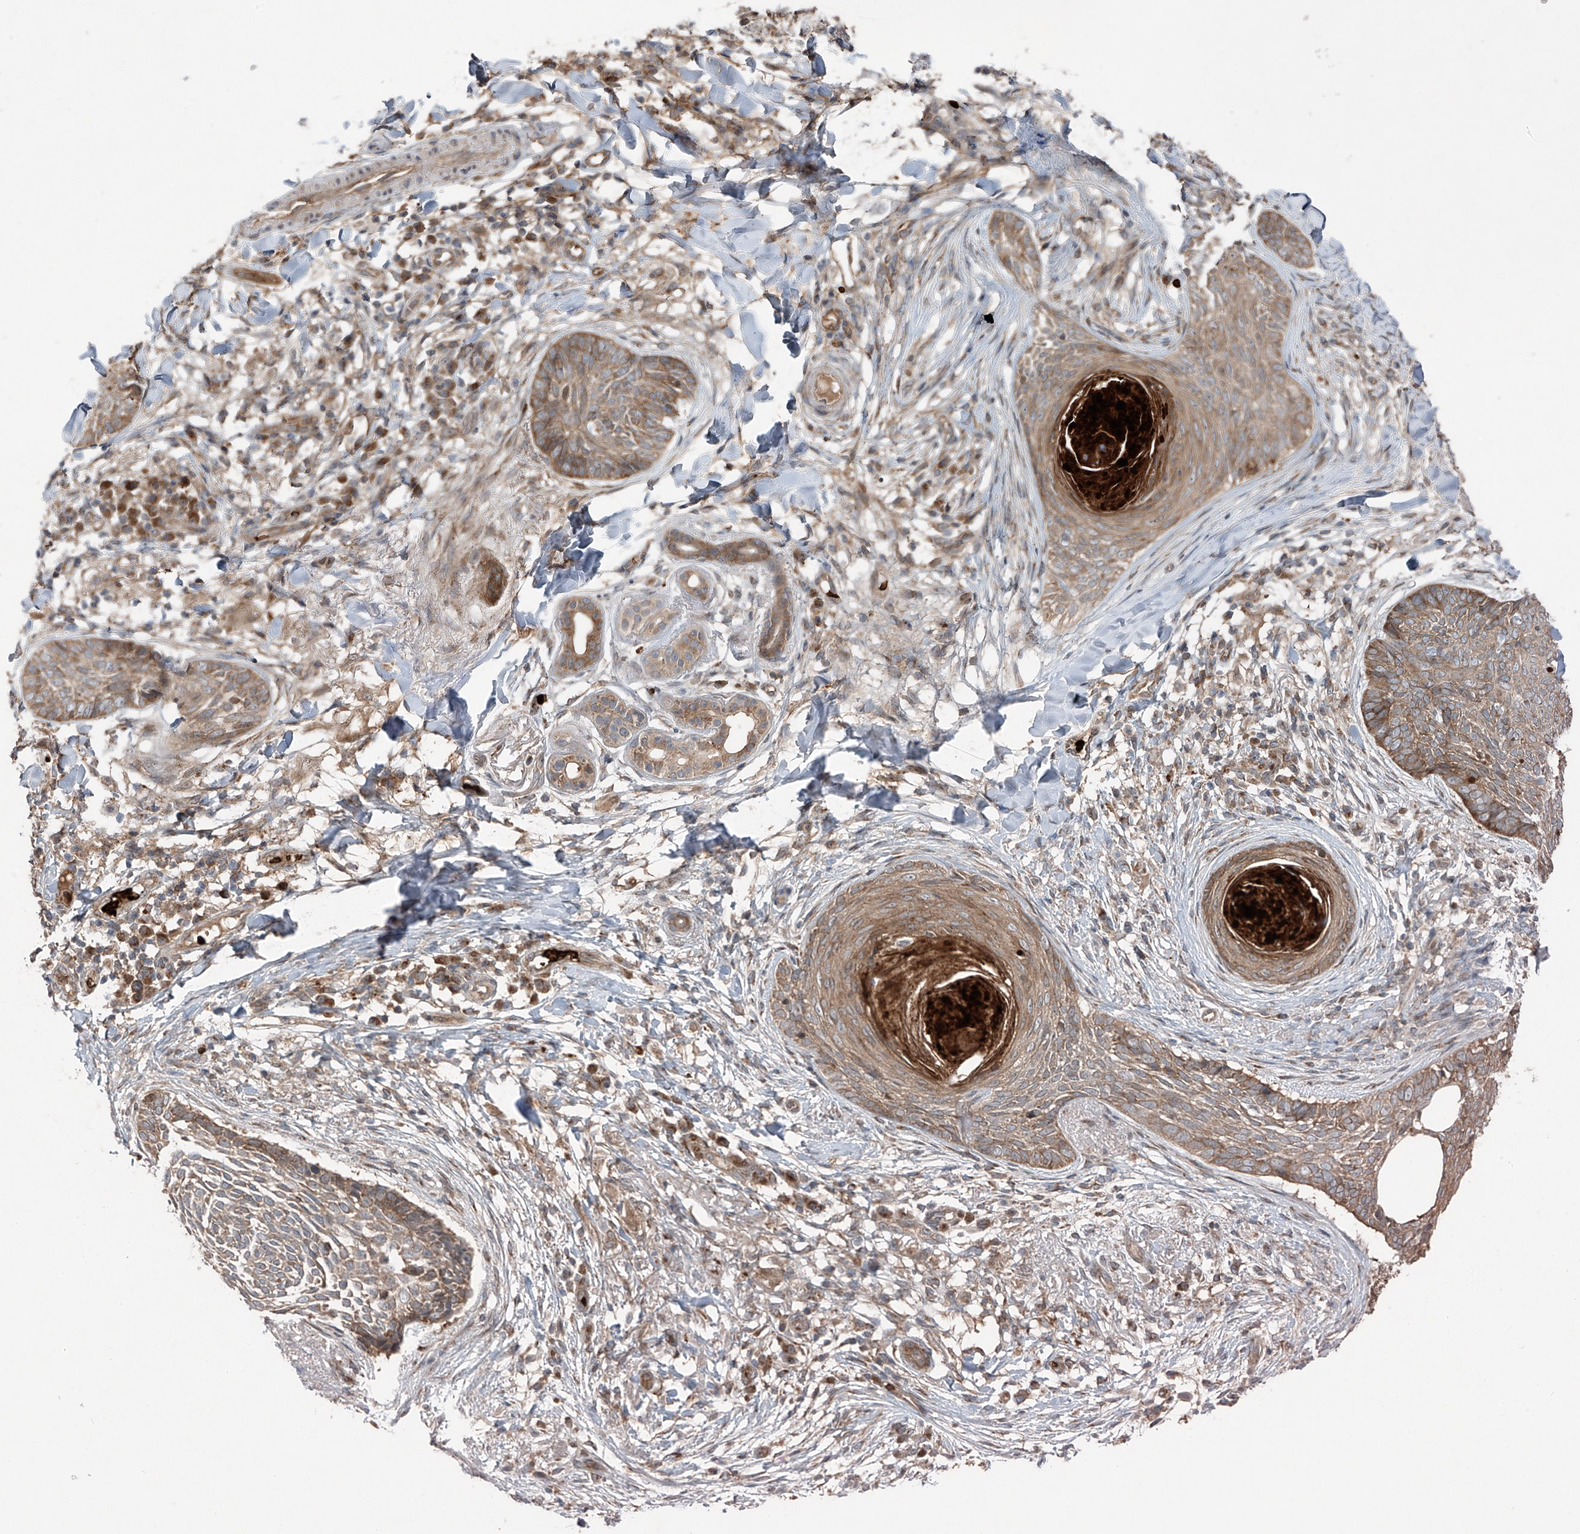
{"staining": {"intensity": "moderate", "quantity": ">75%", "location": "cytoplasmic/membranous"}, "tissue": "skin cancer", "cell_type": "Tumor cells", "image_type": "cancer", "snomed": [{"axis": "morphology", "description": "Basal cell carcinoma"}, {"axis": "topography", "description": "Skin"}], "caption": "The image shows immunohistochemical staining of skin cancer. There is moderate cytoplasmic/membranous positivity is identified in approximately >75% of tumor cells. (brown staining indicates protein expression, while blue staining denotes nuclei).", "gene": "ZDHHC9", "patient": {"sex": "male", "age": 85}}